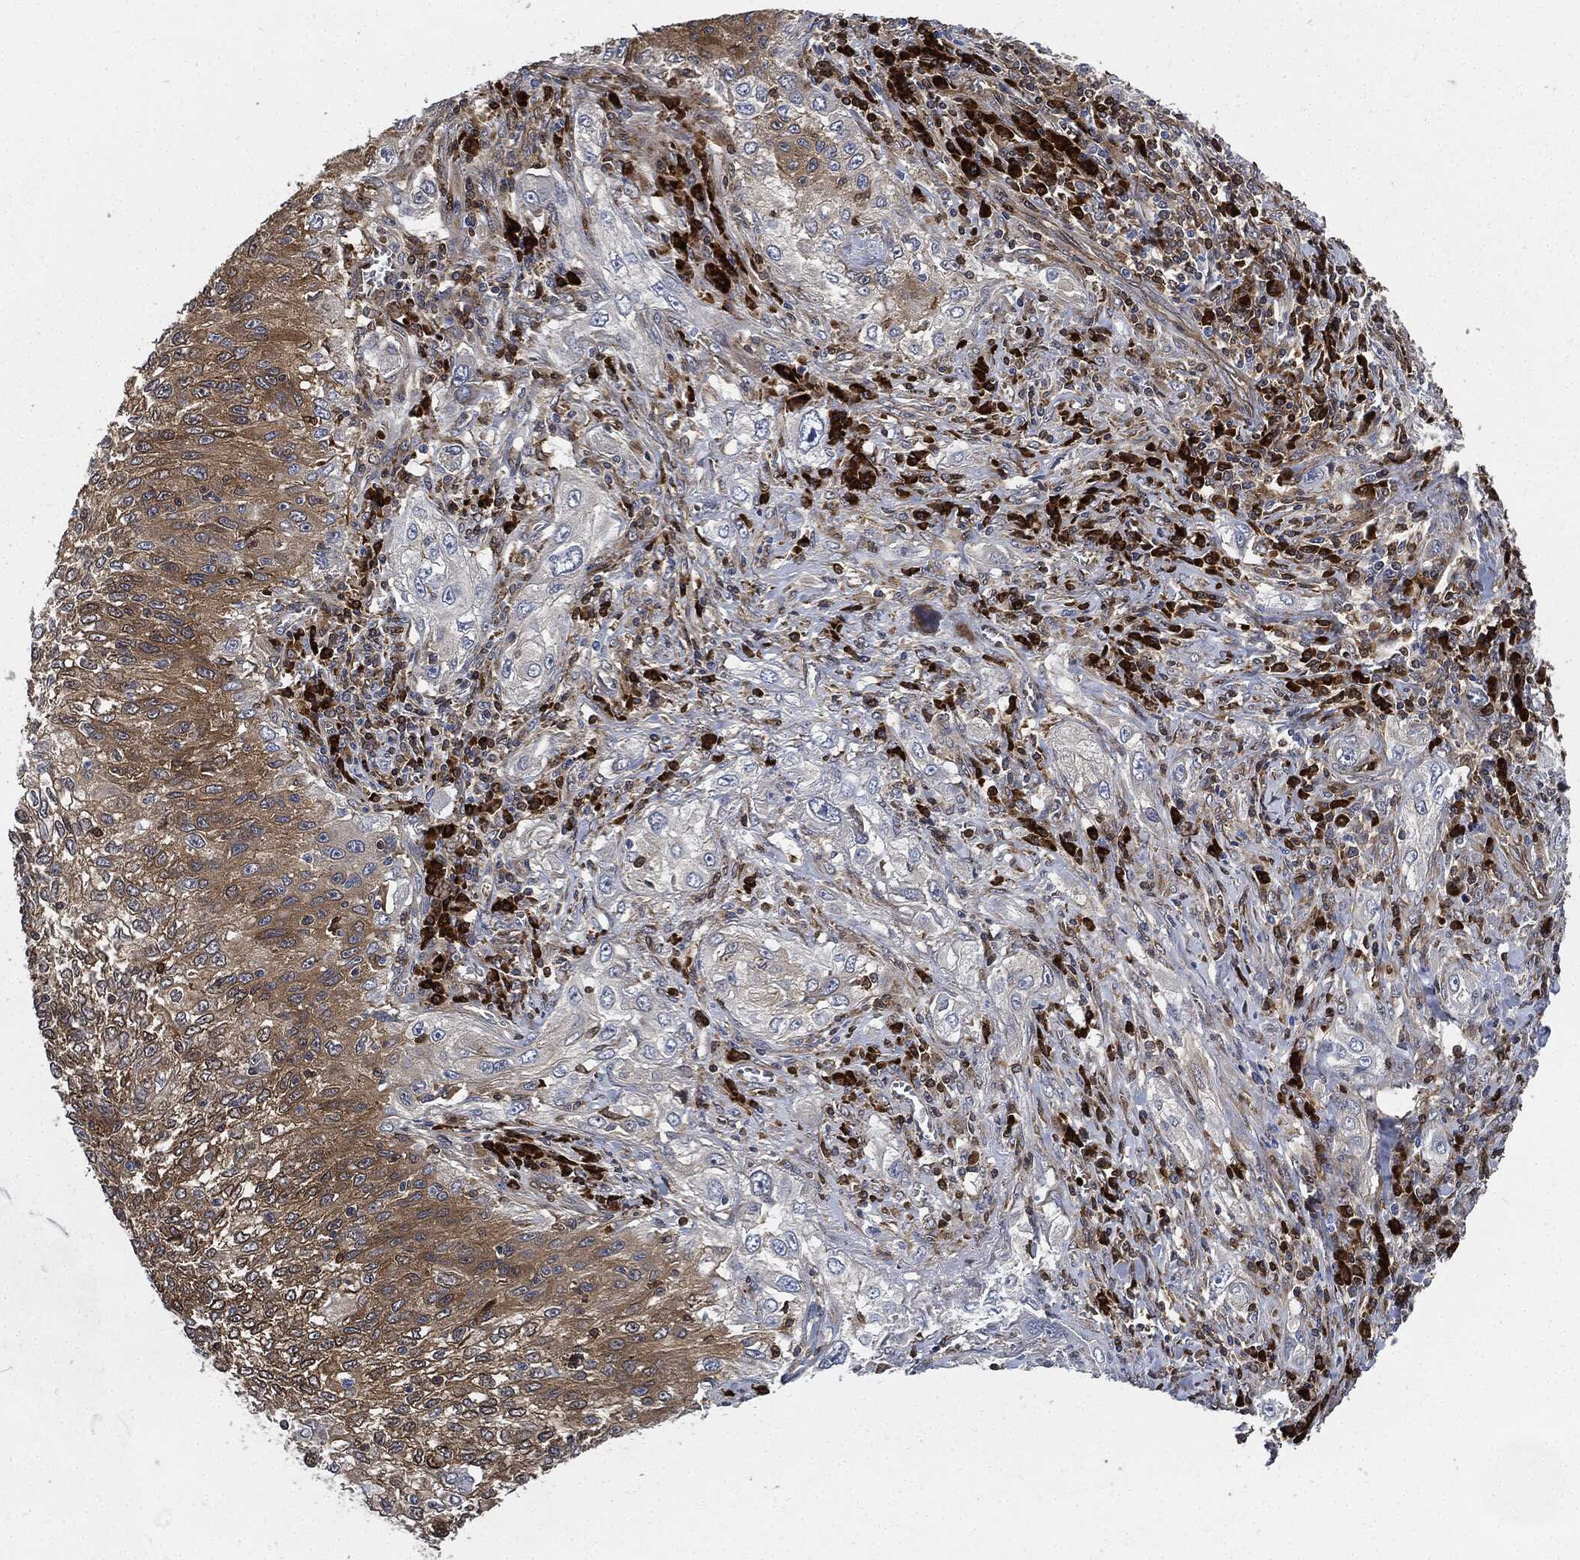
{"staining": {"intensity": "weak", "quantity": "25%-75%", "location": "cytoplasmic/membranous"}, "tissue": "lung cancer", "cell_type": "Tumor cells", "image_type": "cancer", "snomed": [{"axis": "morphology", "description": "Squamous cell carcinoma, NOS"}, {"axis": "topography", "description": "Lung"}], "caption": "DAB immunohistochemical staining of lung squamous cell carcinoma reveals weak cytoplasmic/membranous protein positivity in about 25%-75% of tumor cells. Immunohistochemistry stains the protein in brown and the nuclei are stained blue.", "gene": "PRDX2", "patient": {"sex": "female", "age": 69}}